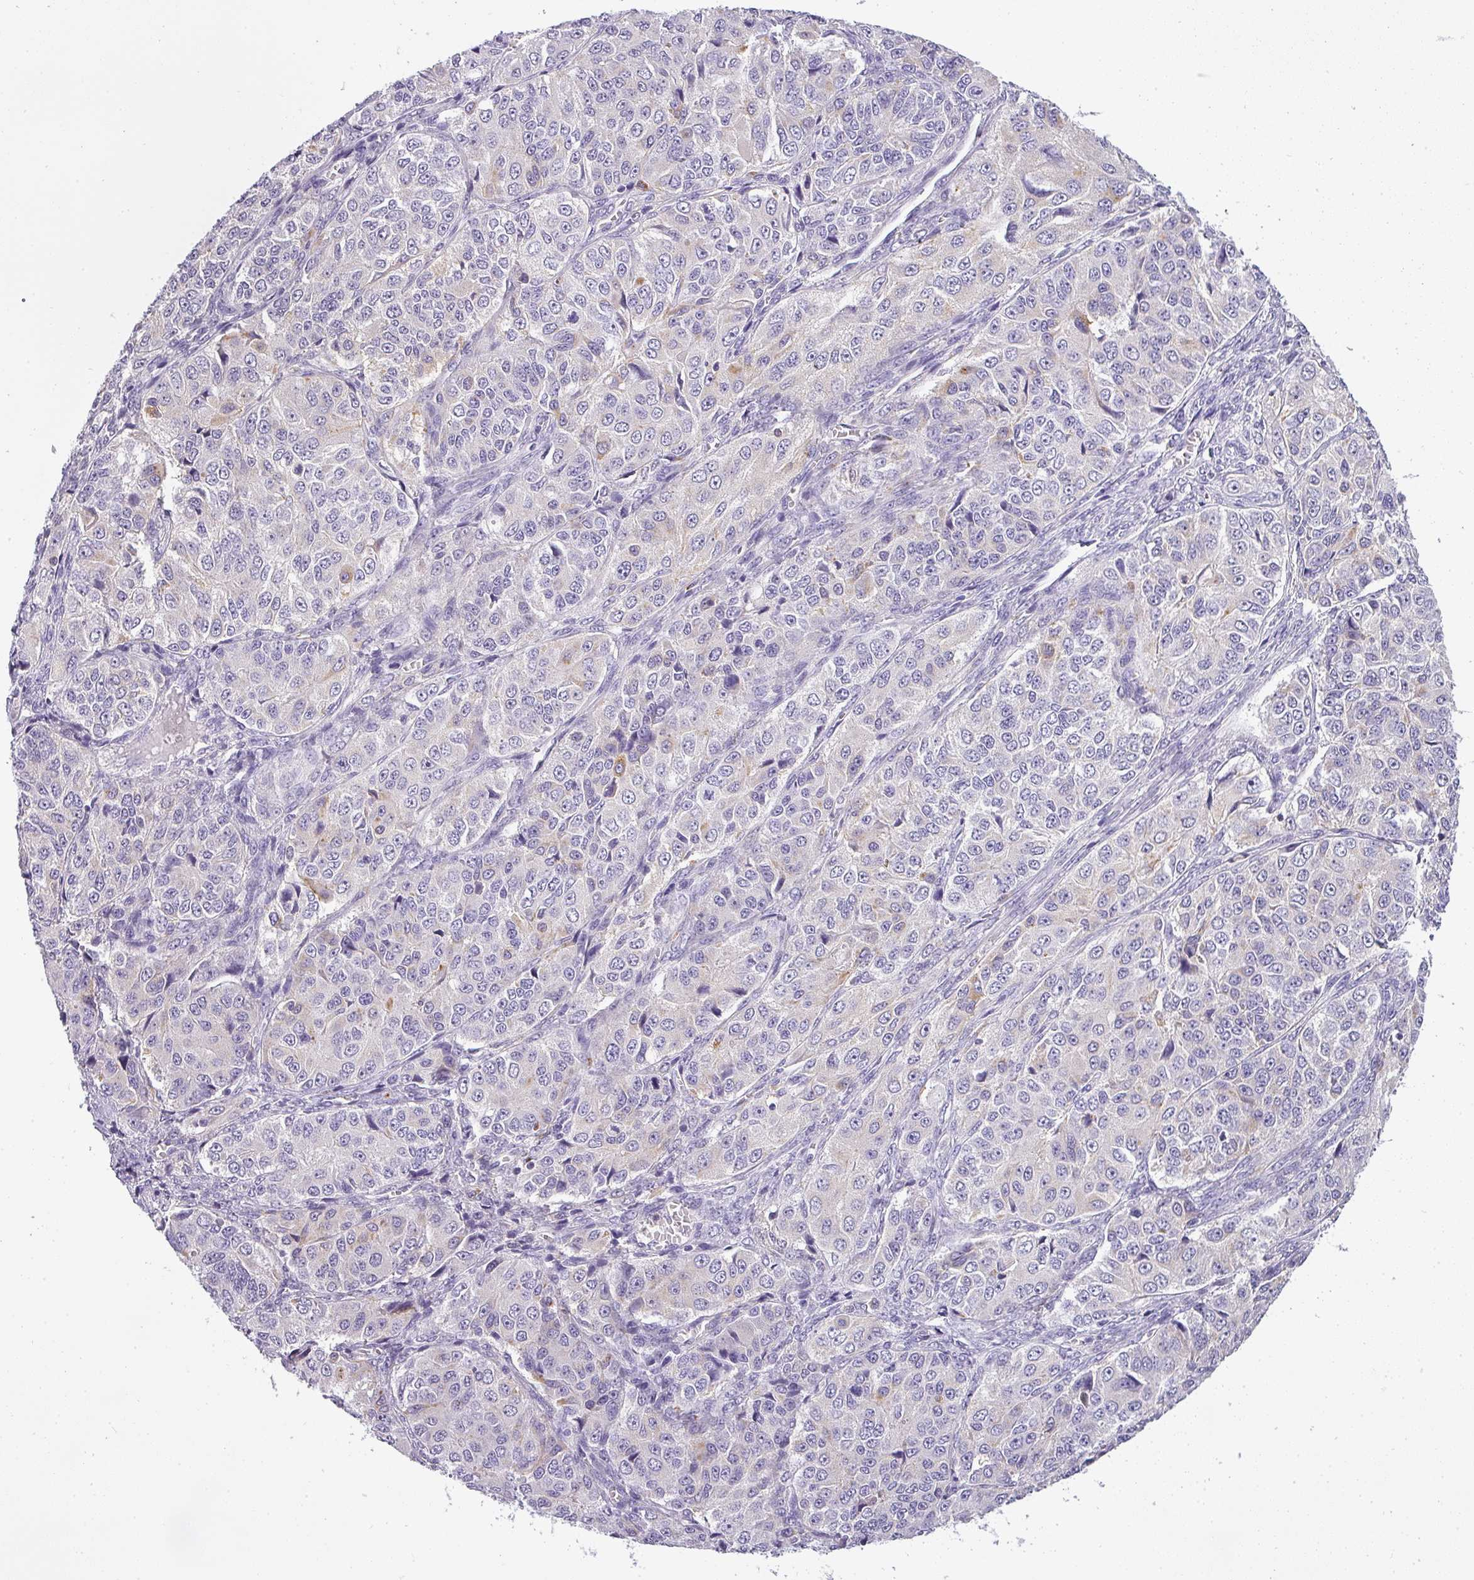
{"staining": {"intensity": "negative", "quantity": "none", "location": "none"}, "tissue": "ovarian cancer", "cell_type": "Tumor cells", "image_type": "cancer", "snomed": [{"axis": "morphology", "description": "Carcinoma, endometroid"}, {"axis": "topography", "description": "Ovary"}], "caption": "Immunohistochemical staining of human ovarian endometroid carcinoma shows no significant staining in tumor cells.", "gene": "ATP6V1D", "patient": {"sex": "female", "age": 51}}